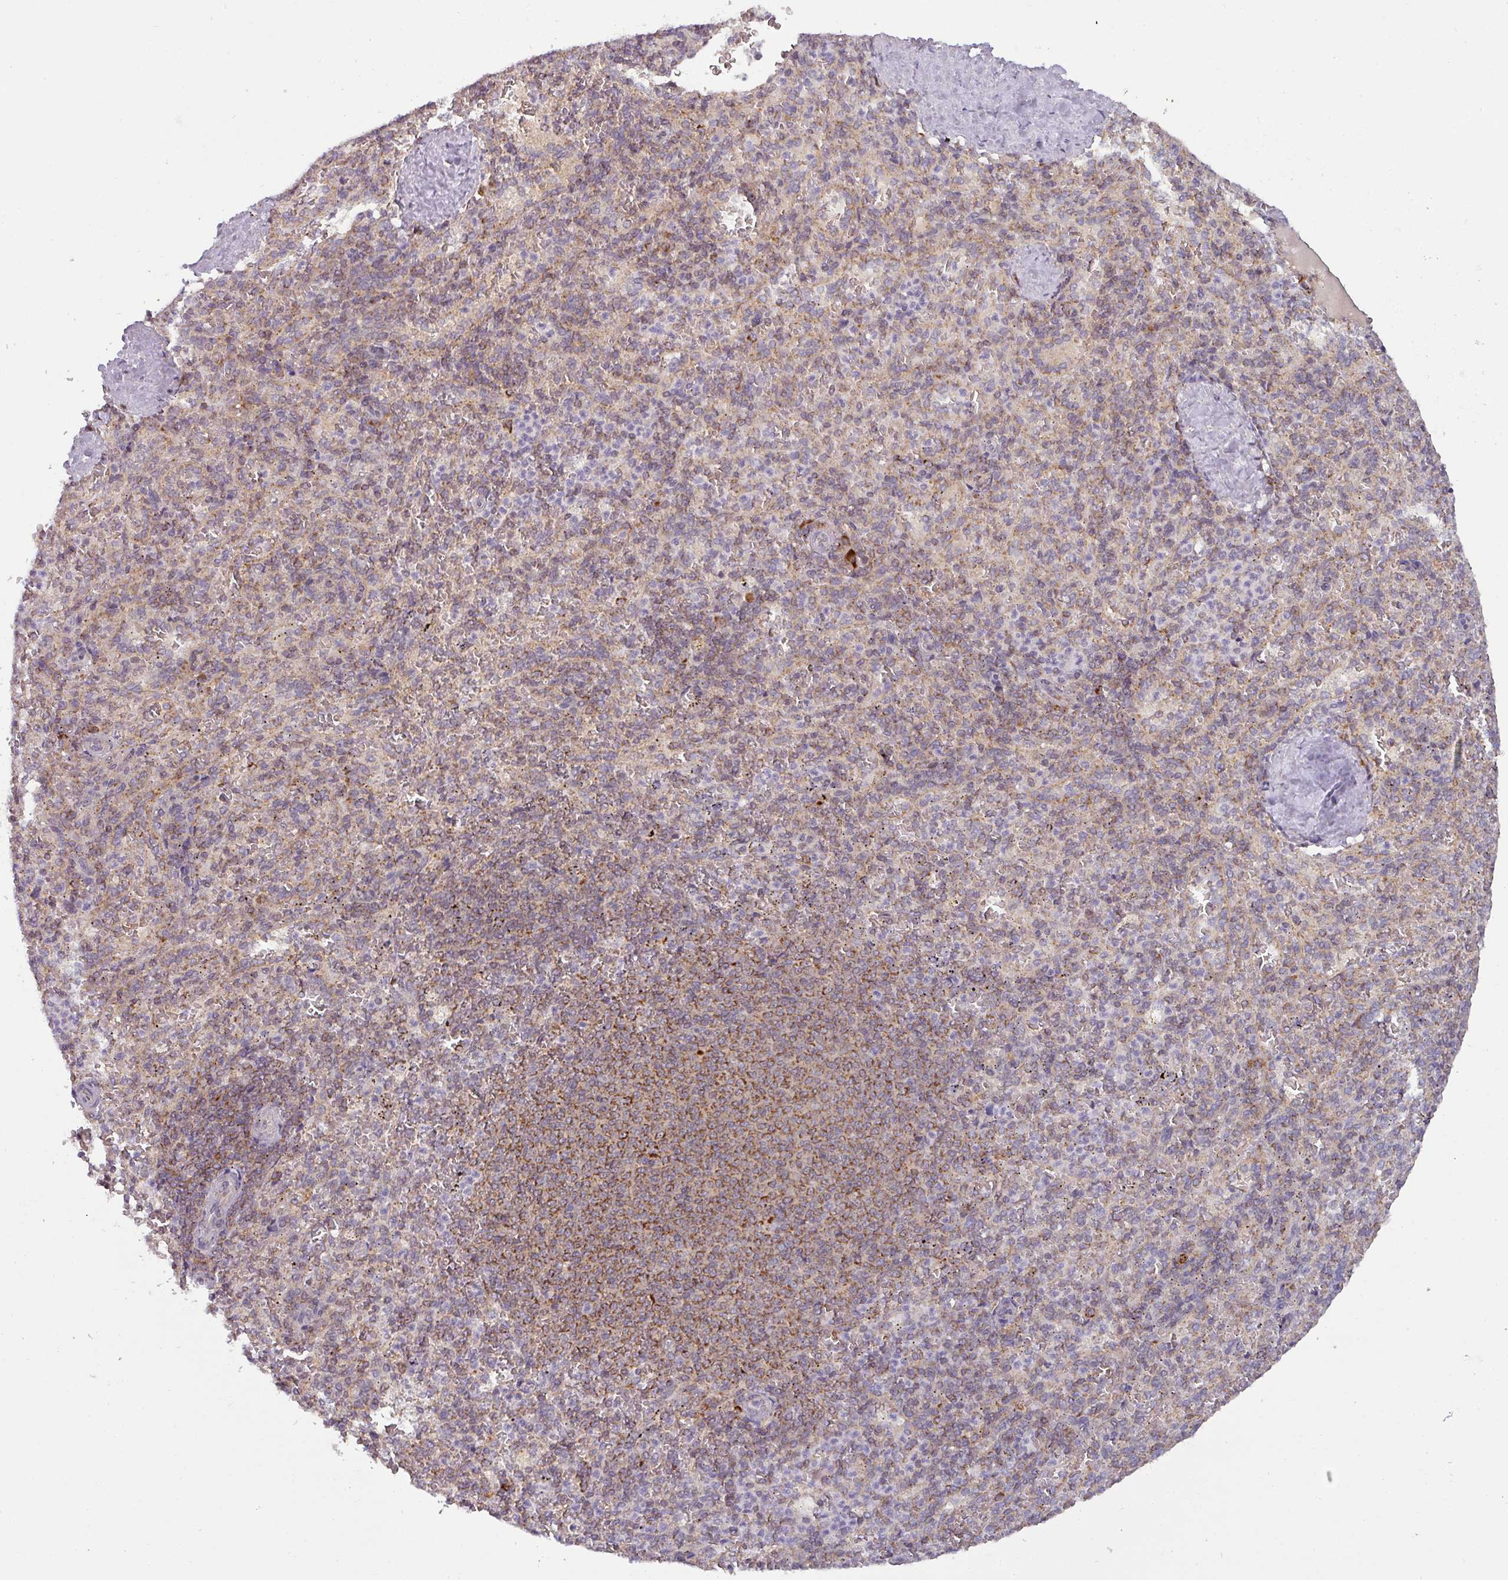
{"staining": {"intensity": "weak", "quantity": "<25%", "location": "cytoplasmic/membranous"}, "tissue": "spleen", "cell_type": "Cells in red pulp", "image_type": "normal", "snomed": [{"axis": "morphology", "description": "Normal tissue, NOS"}, {"axis": "topography", "description": "Spleen"}], "caption": "Immunohistochemistry (IHC) histopathology image of unremarkable spleen: spleen stained with DAB demonstrates no significant protein expression in cells in red pulp.", "gene": "MRPS16", "patient": {"sex": "female", "age": 21}}